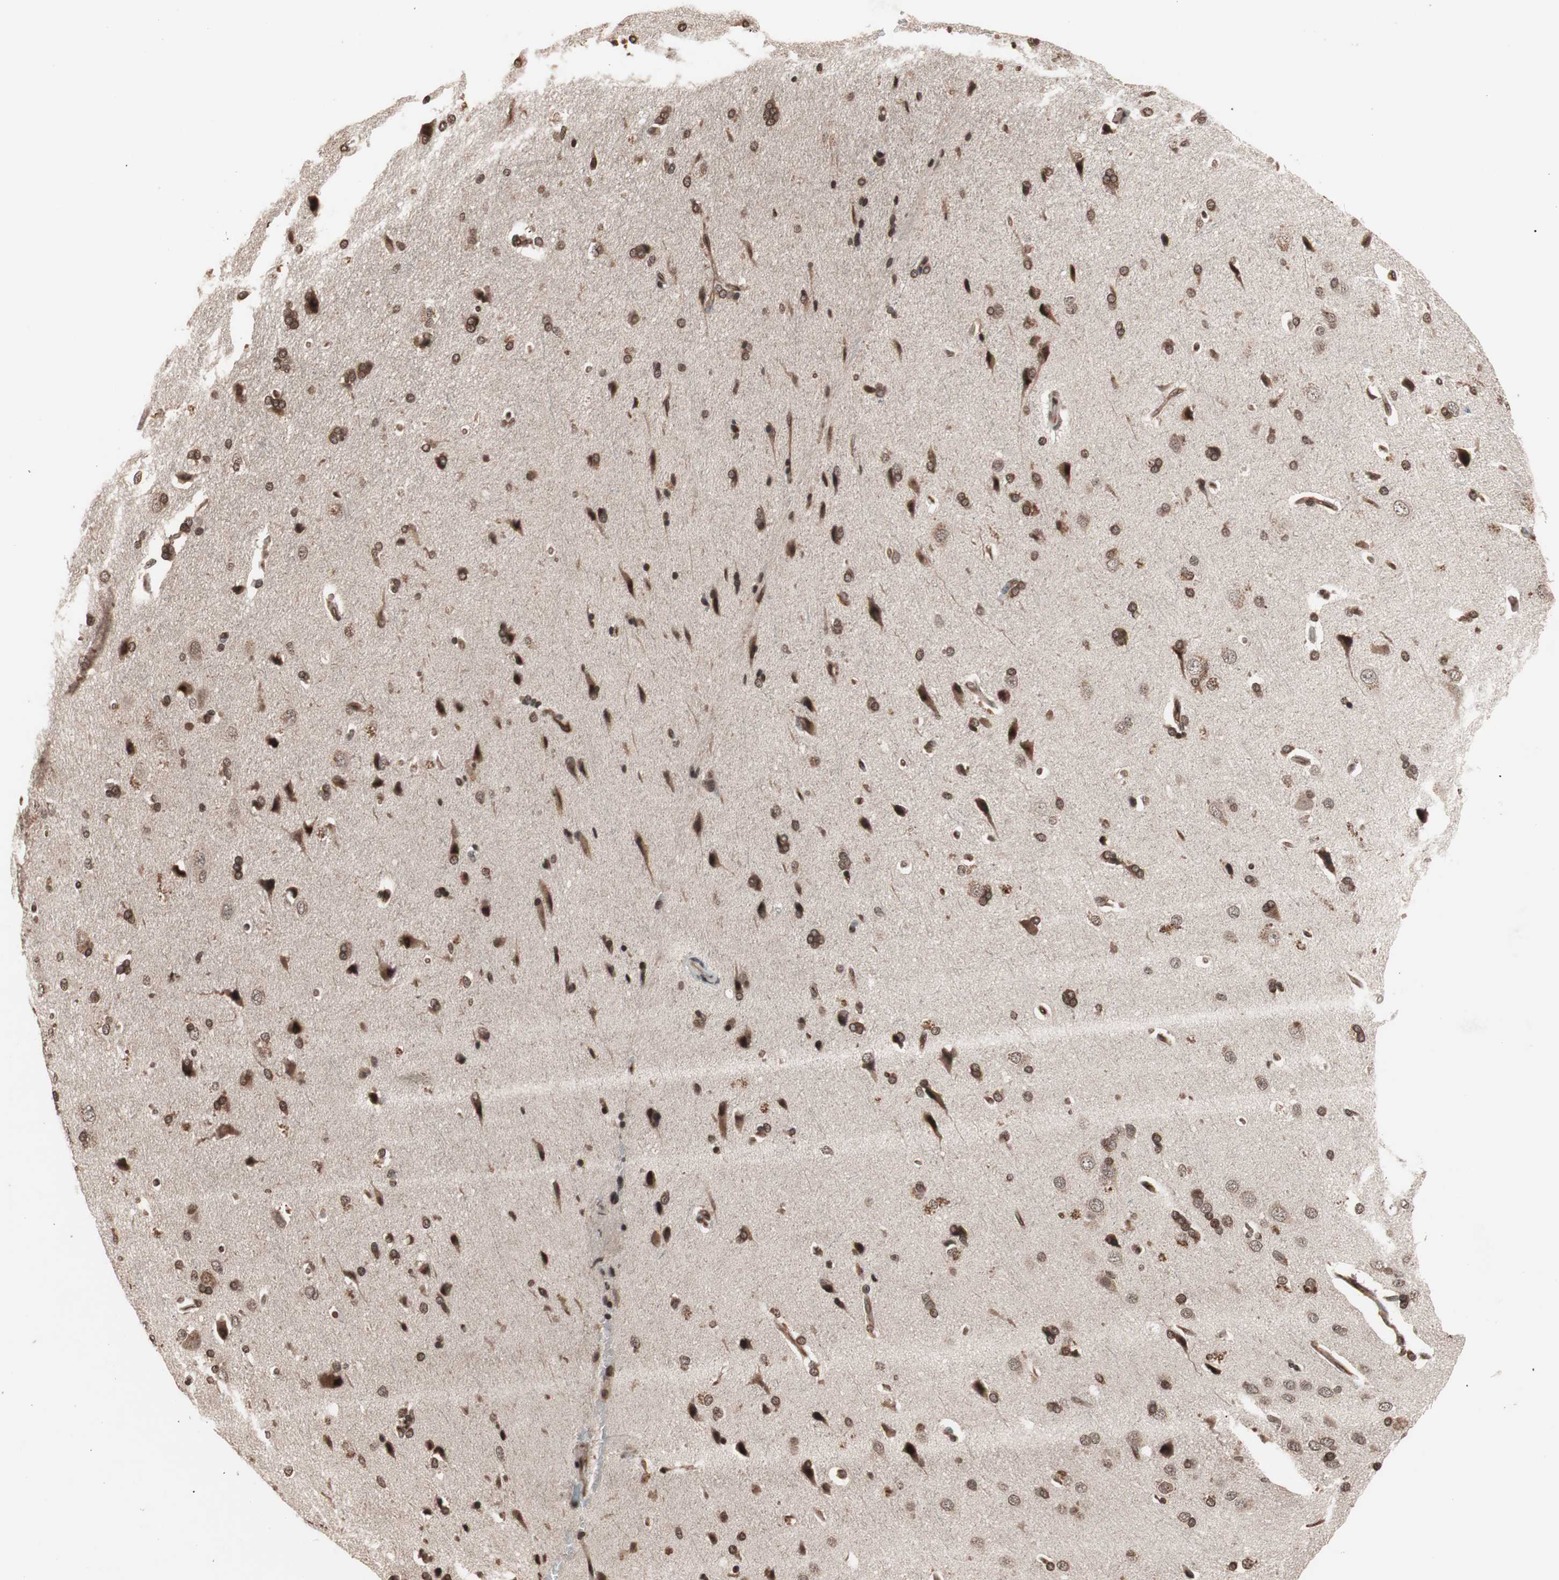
{"staining": {"intensity": "moderate", "quantity": ">75%", "location": "cytoplasmic/membranous,nuclear"}, "tissue": "cerebral cortex", "cell_type": "Endothelial cells", "image_type": "normal", "snomed": [{"axis": "morphology", "description": "Normal tissue, NOS"}, {"axis": "topography", "description": "Cerebral cortex"}], "caption": "This is an image of IHC staining of unremarkable cerebral cortex, which shows moderate staining in the cytoplasmic/membranous,nuclear of endothelial cells.", "gene": "ZFC3H1", "patient": {"sex": "male", "age": 62}}